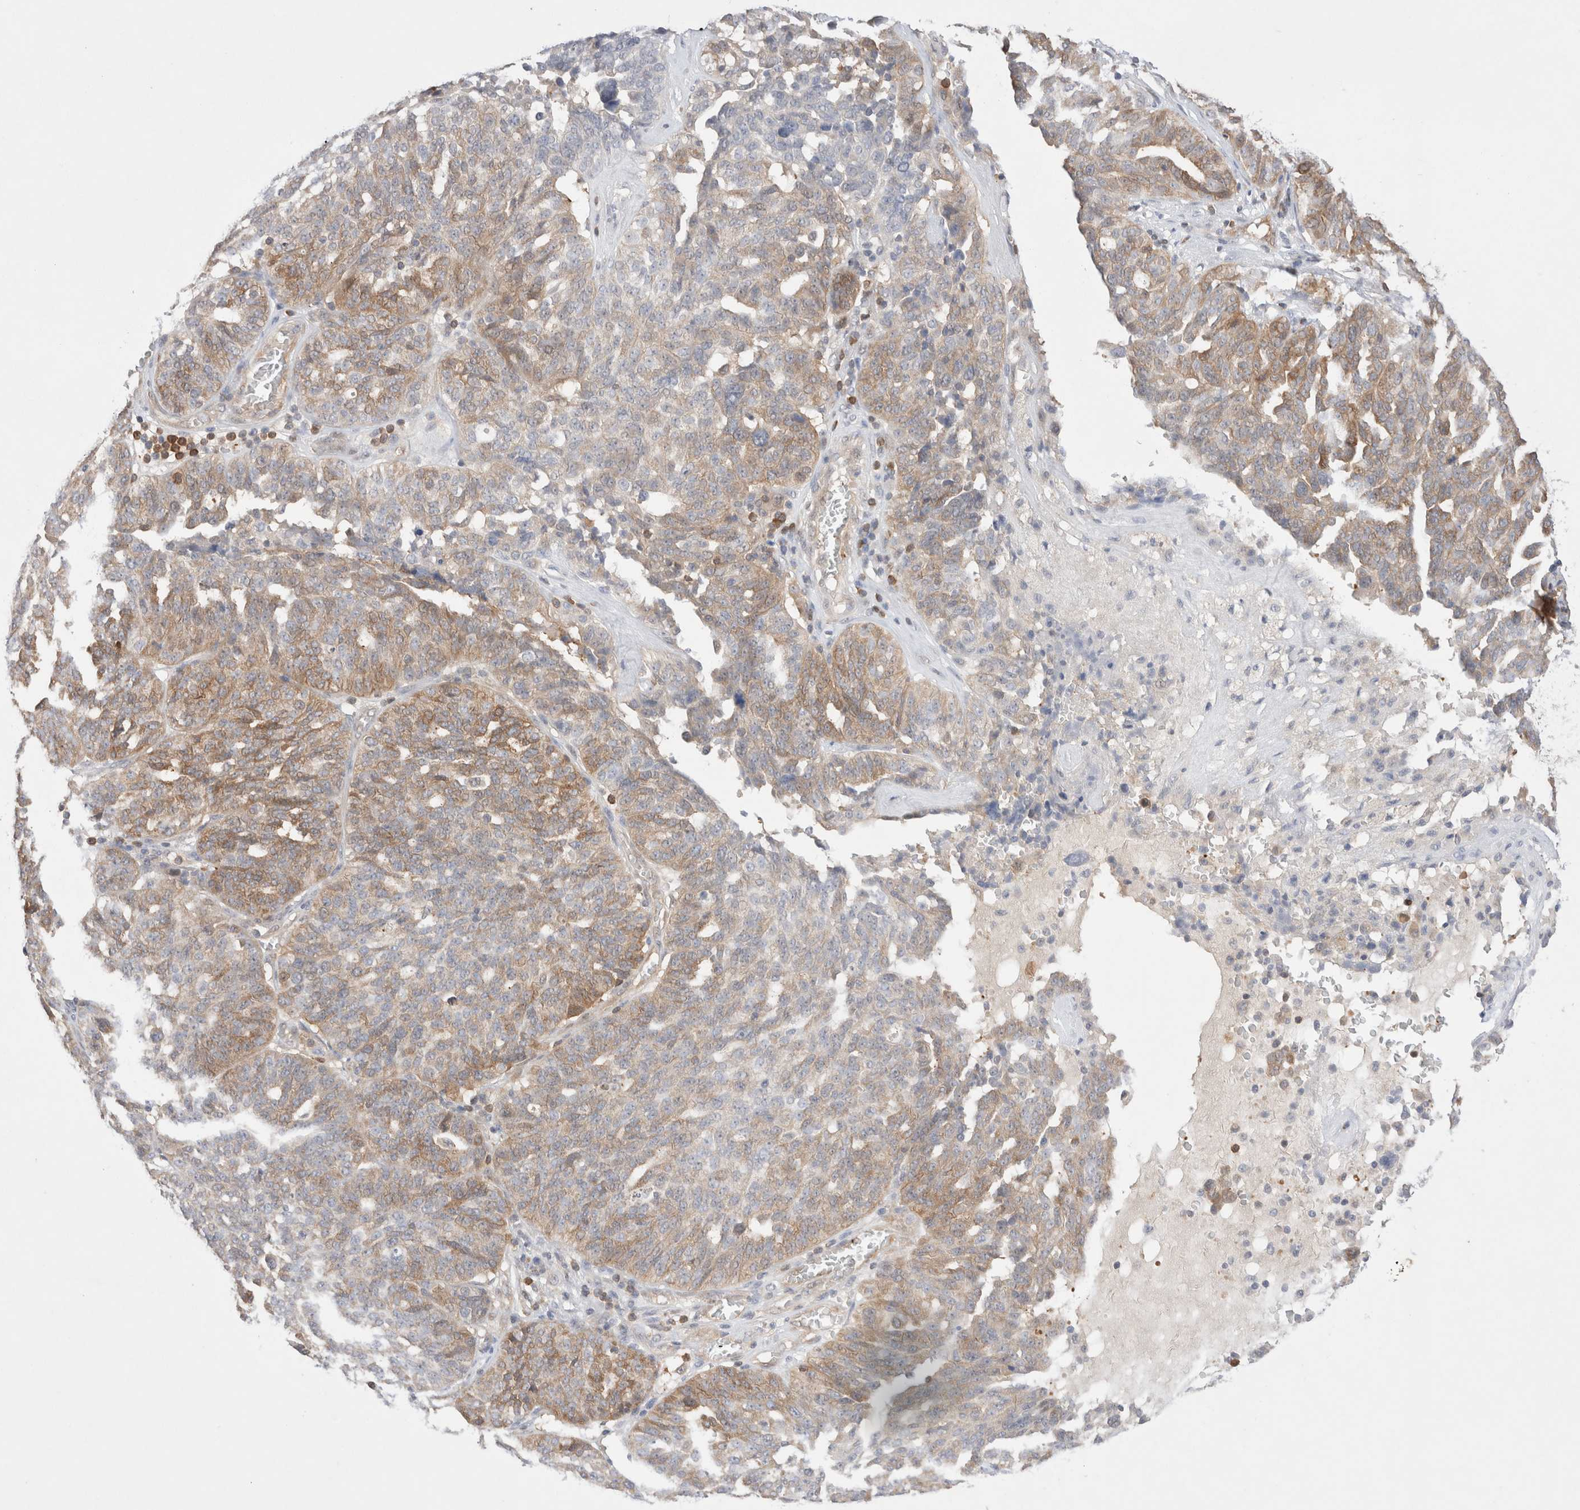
{"staining": {"intensity": "moderate", "quantity": ">75%", "location": "cytoplasmic/membranous"}, "tissue": "ovarian cancer", "cell_type": "Tumor cells", "image_type": "cancer", "snomed": [{"axis": "morphology", "description": "Cystadenocarcinoma, serous, NOS"}, {"axis": "topography", "description": "Ovary"}], "caption": "Protein analysis of ovarian cancer tissue shows moderate cytoplasmic/membranous expression in about >75% of tumor cells.", "gene": "STARD10", "patient": {"sex": "female", "age": 59}}